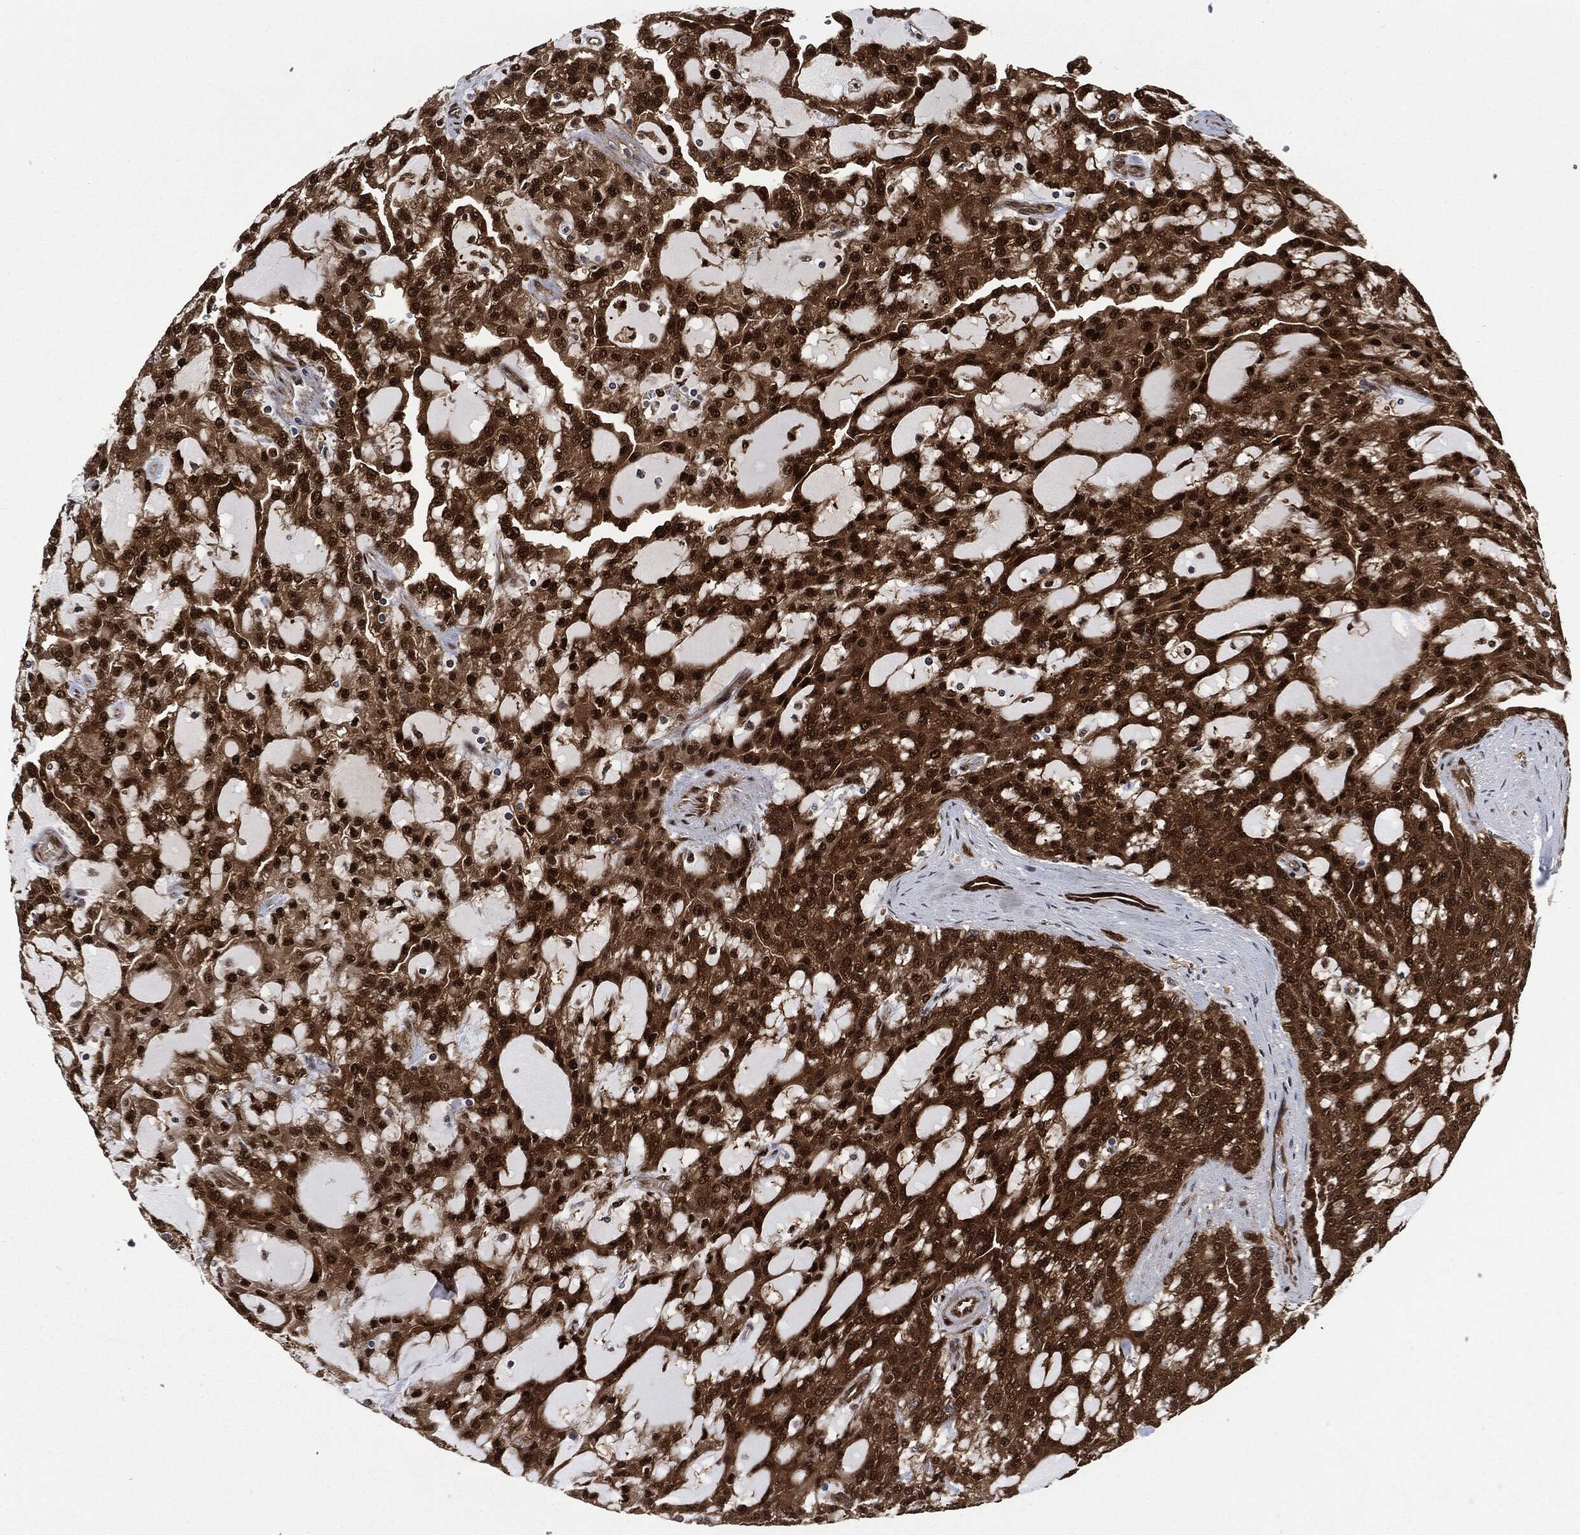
{"staining": {"intensity": "strong", "quantity": ">75%", "location": "cytoplasmic/membranous,nuclear"}, "tissue": "renal cancer", "cell_type": "Tumor cells", "image_type": "cancer", "snomed": [{"axis": "morphology", "description": "Adenocarcinoma, NOS"}, {"axis": "topography", "description": "Kidney"}], "caption": "Human renal cancer (adenocarcinoma) stained with a protein marker demonstrates strong staining in tumor cells.", "gene": "DCTN1", "patient": {"sex": "male", "age": 63}}